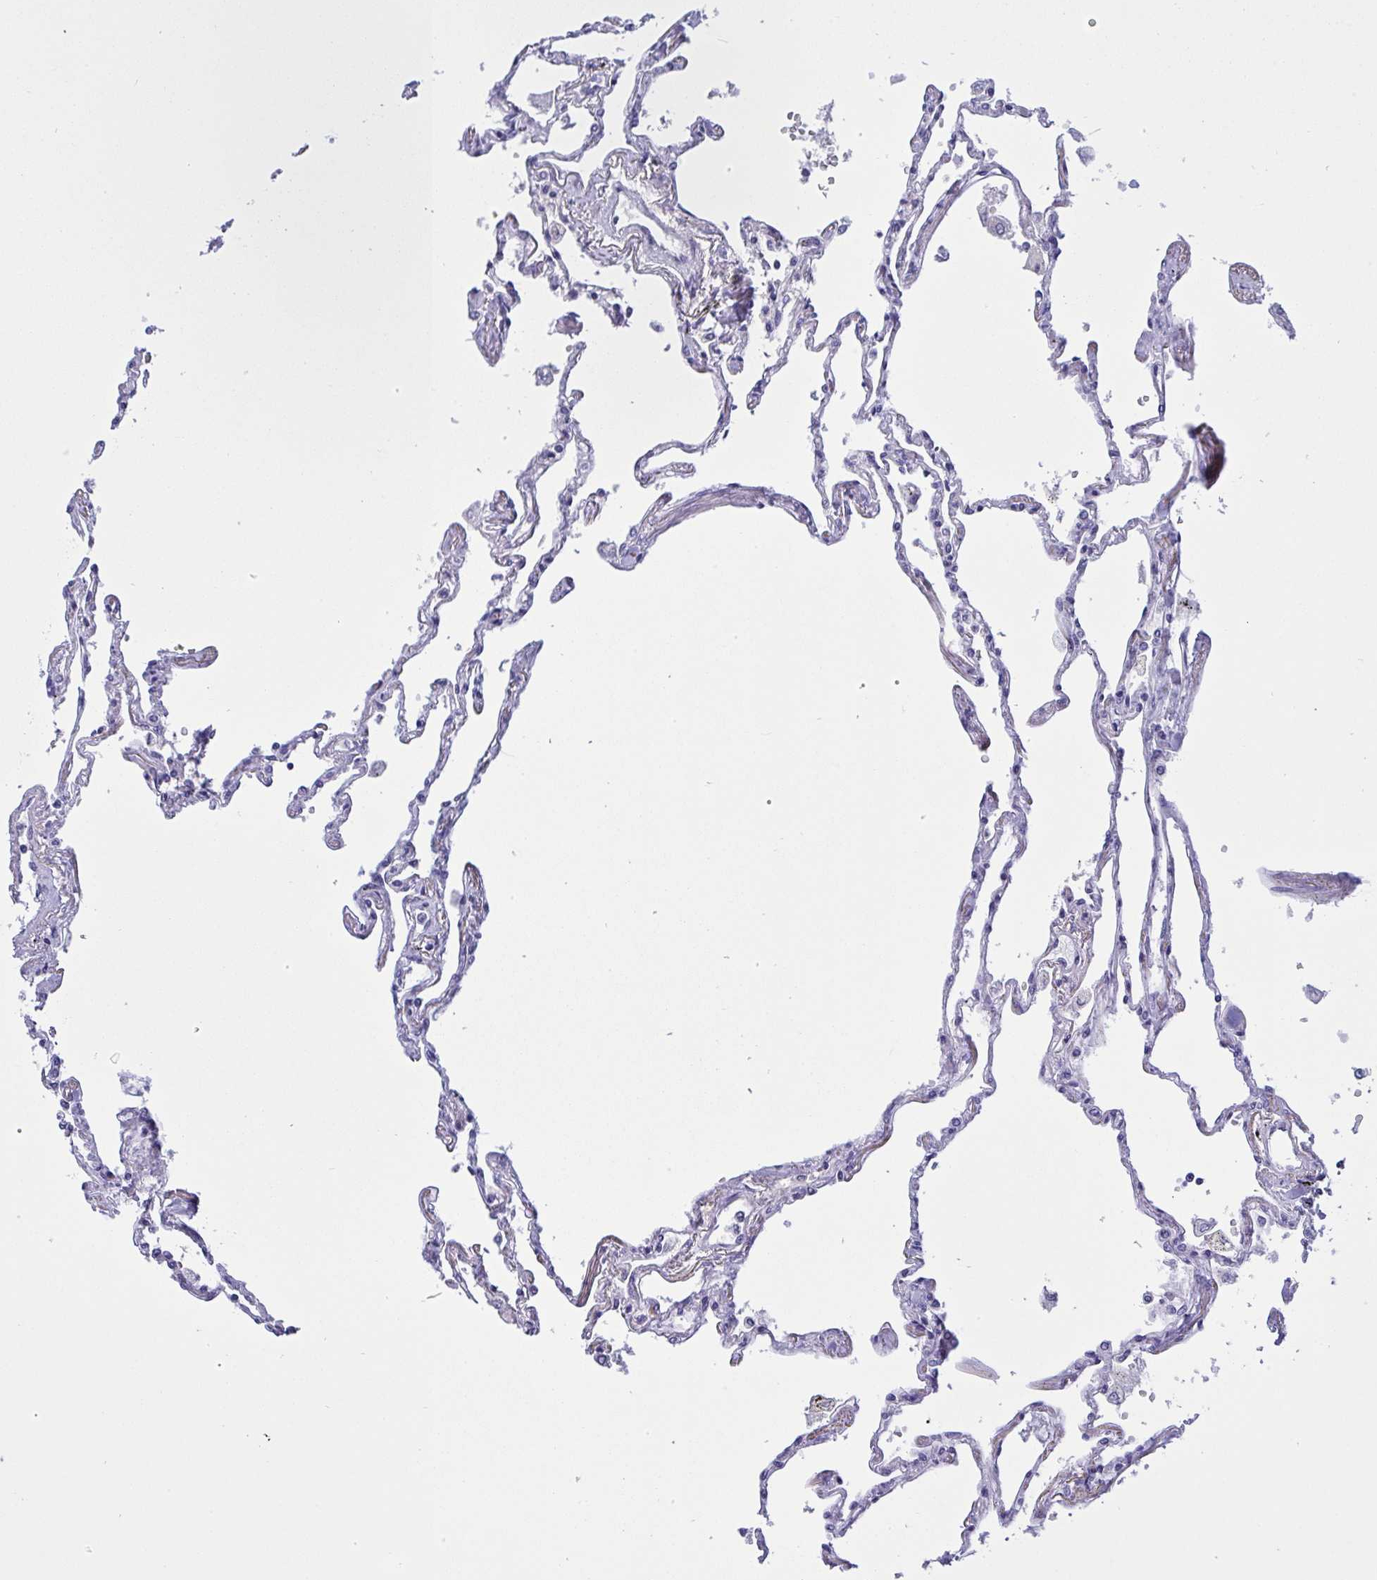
{"staining": {"intensity": "negative", "quantity": "none", "location": "none"}, "tissue": "lung", "cell_type": "Alveolar cells", "image_type": "normal", "snomed": [{"axis": "morphology", "description": "Normal tissue, NOS"}, {"axis": "topography", "description": "Lung"}], "caption": "Photomicrograph shows no significant protein positivity in alveolar cells of normal lung.", "gene": "SERPINB13", "patient": {"sex": "female", "age": 67}}